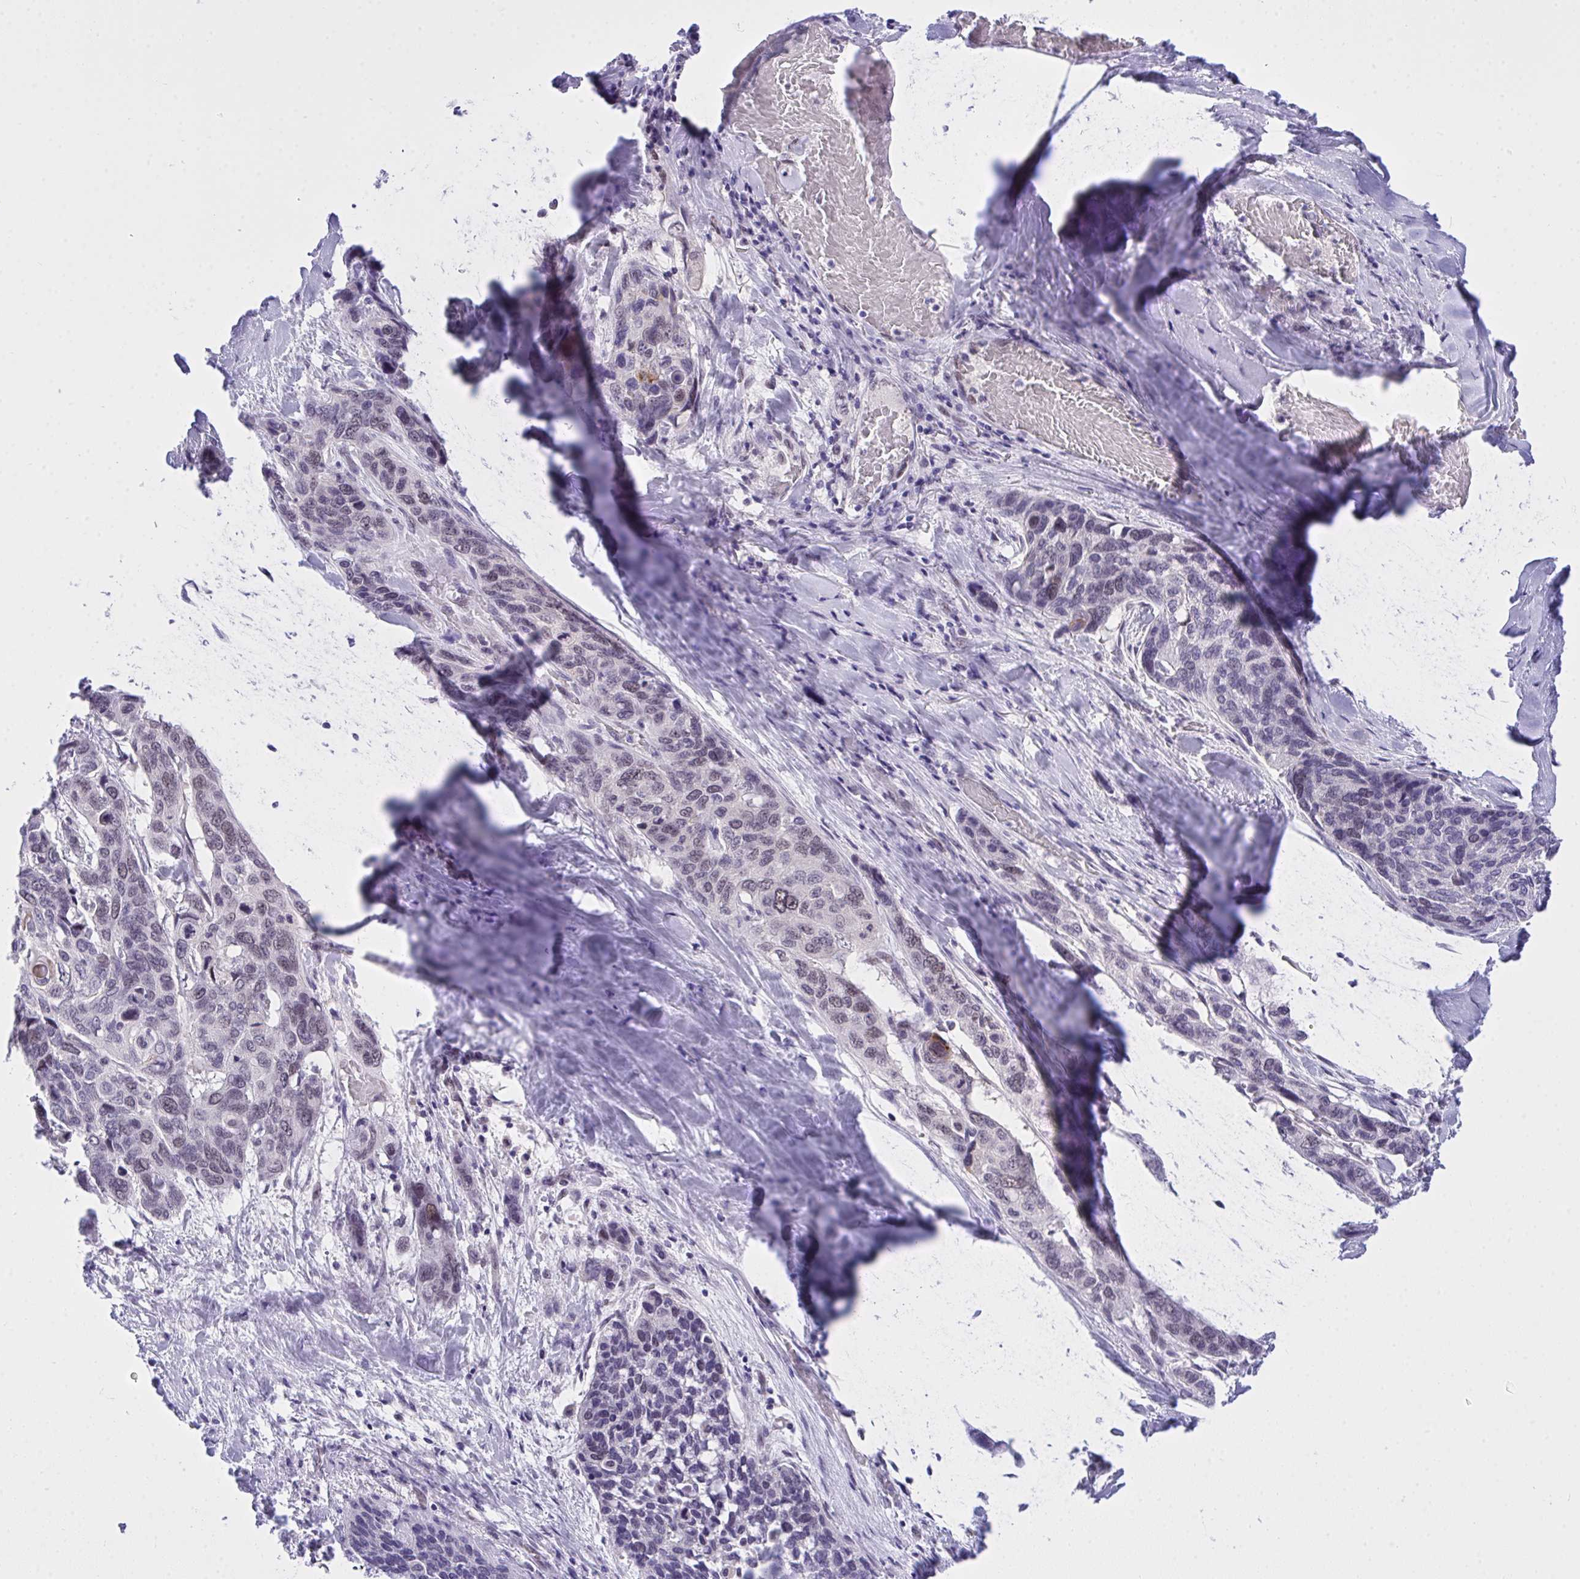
{"staining": {"intensity": "strong", "quantity": "<25%", "location": "cytoplasmic/membranous"}, "tissue": "lung cancer", "cell_type": "Tumor cells", "image_type": "cancer", "snomed": [{"axis": "morphology", "description": "Squamous cell carcinoma, NOS"}, {"axis": "morphology", "description": "Squamous cell carcinoma, metastatic, NOS"}, {"axis": "topography", "description": "Lymph node"}, {"axis": "topography", "description": "Lung"}], "caption": "Protein positivity by IHC displays strong cytoplasmic/membranous expression in about <25% of tumor cells in lung cancer. Immunohistochemistry (ihc) stains the protein in brown and the nuclei are stained blue.", "gene": "TEAD4", "patient": {"sex": "male", "age": 41}}